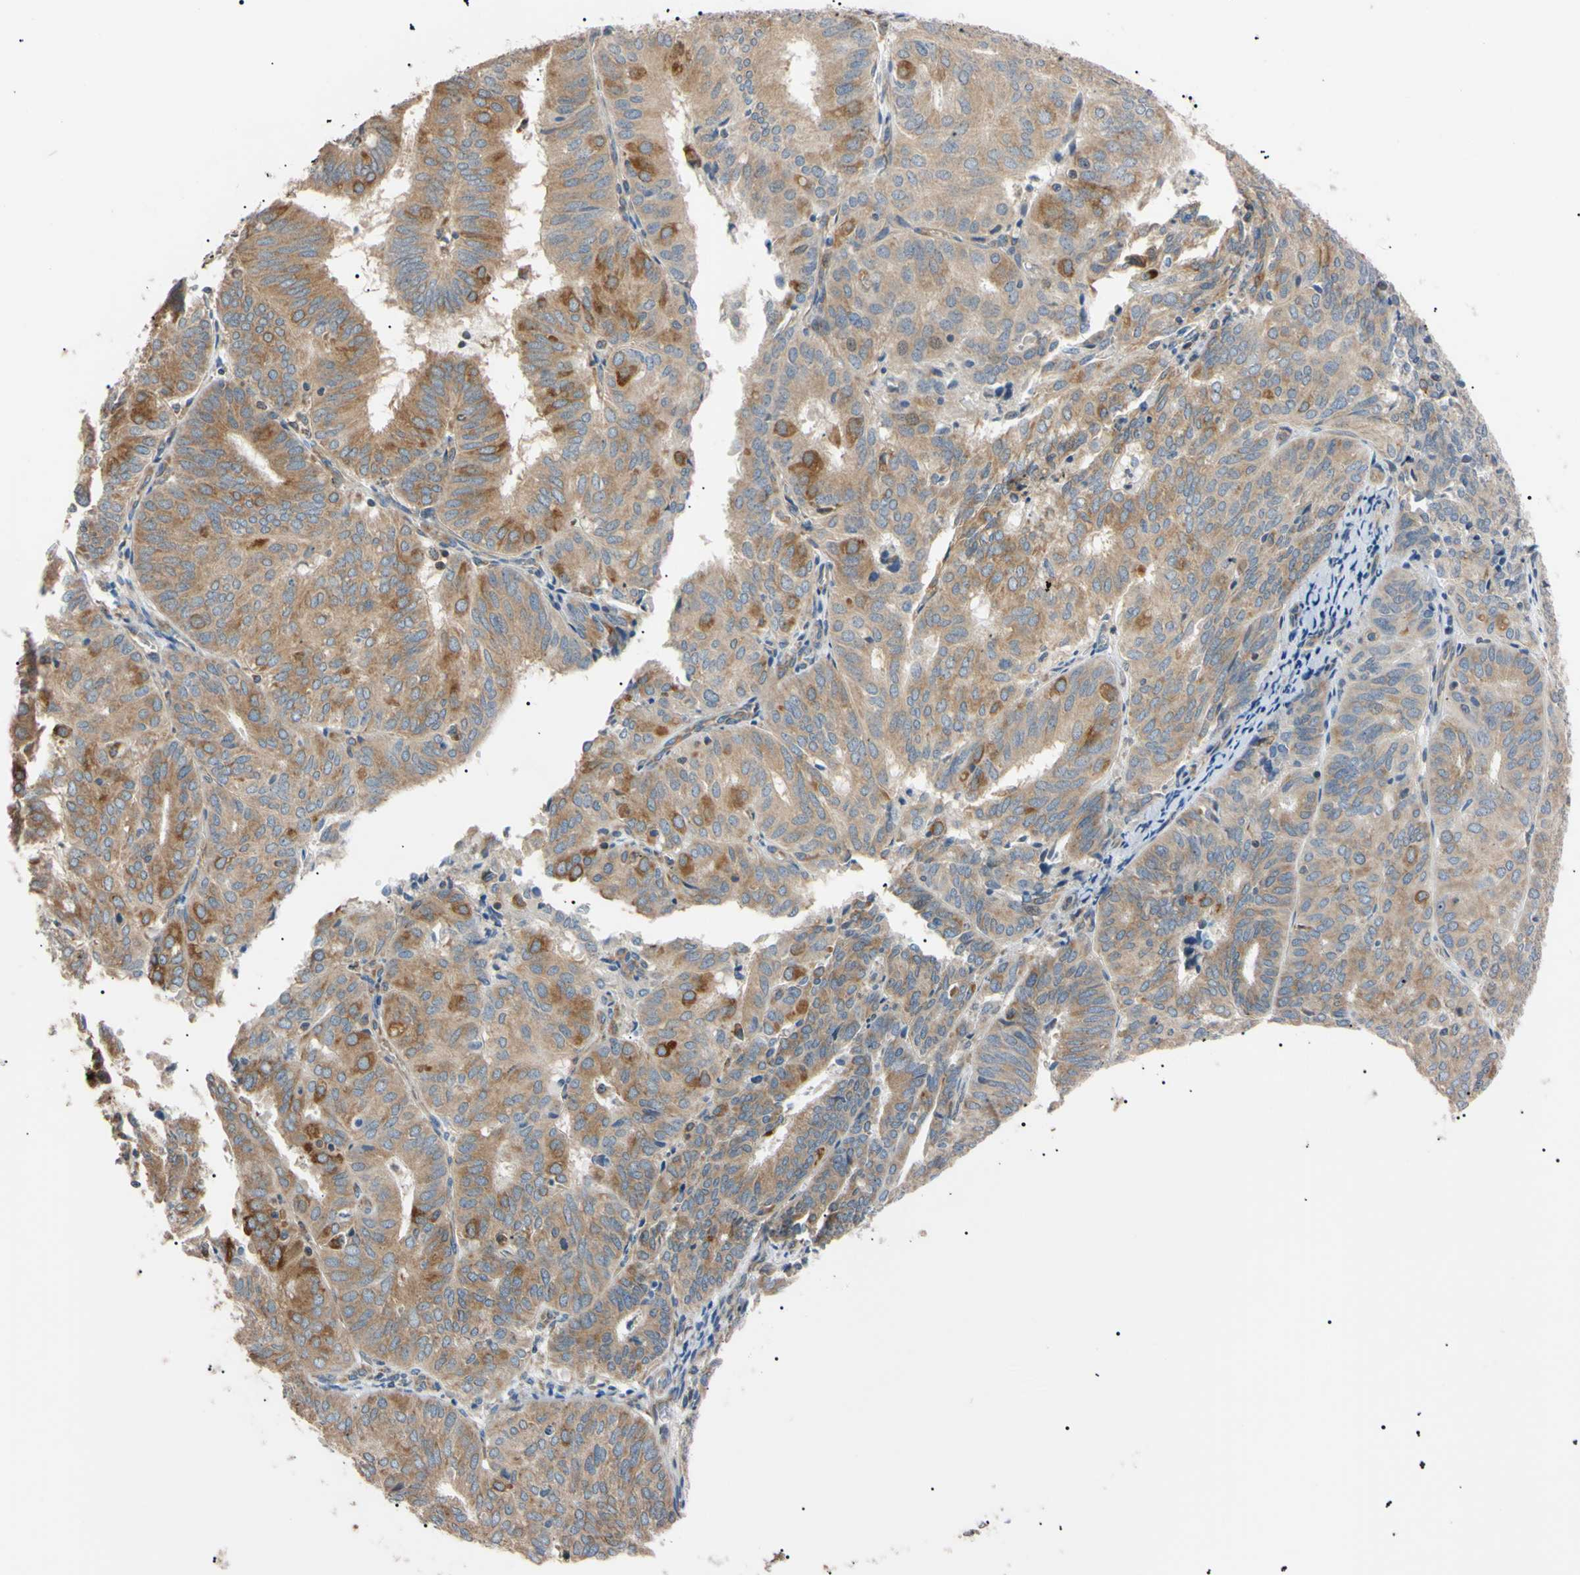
{"staining": {"intensity": "moderate", "quantity": ">75%", "location": "cytoplasmic/membranous"}, "tissue": "endometrial cancer", "cell_type": "Tumor cells", "image_type": "cancer", "snomed": [{"axis": "morphology", "description": "Adenocarcinoma, NOS"}, {"axis": "topography", "description": "Uterus"}], "caption": "Endometrial cancer stained with DAB IHC reveals medium levels of moderate cytoplasmic/membranous positivity in about >75% of tumor cells. Using DAB (3,3'-diaminobenzidine) (brown) and hematoxylin (blue) stains, captured at high magnification using brightfield microscopy.", "gene": "VAPA", "patient": {"sex": "female", "age": 60}}